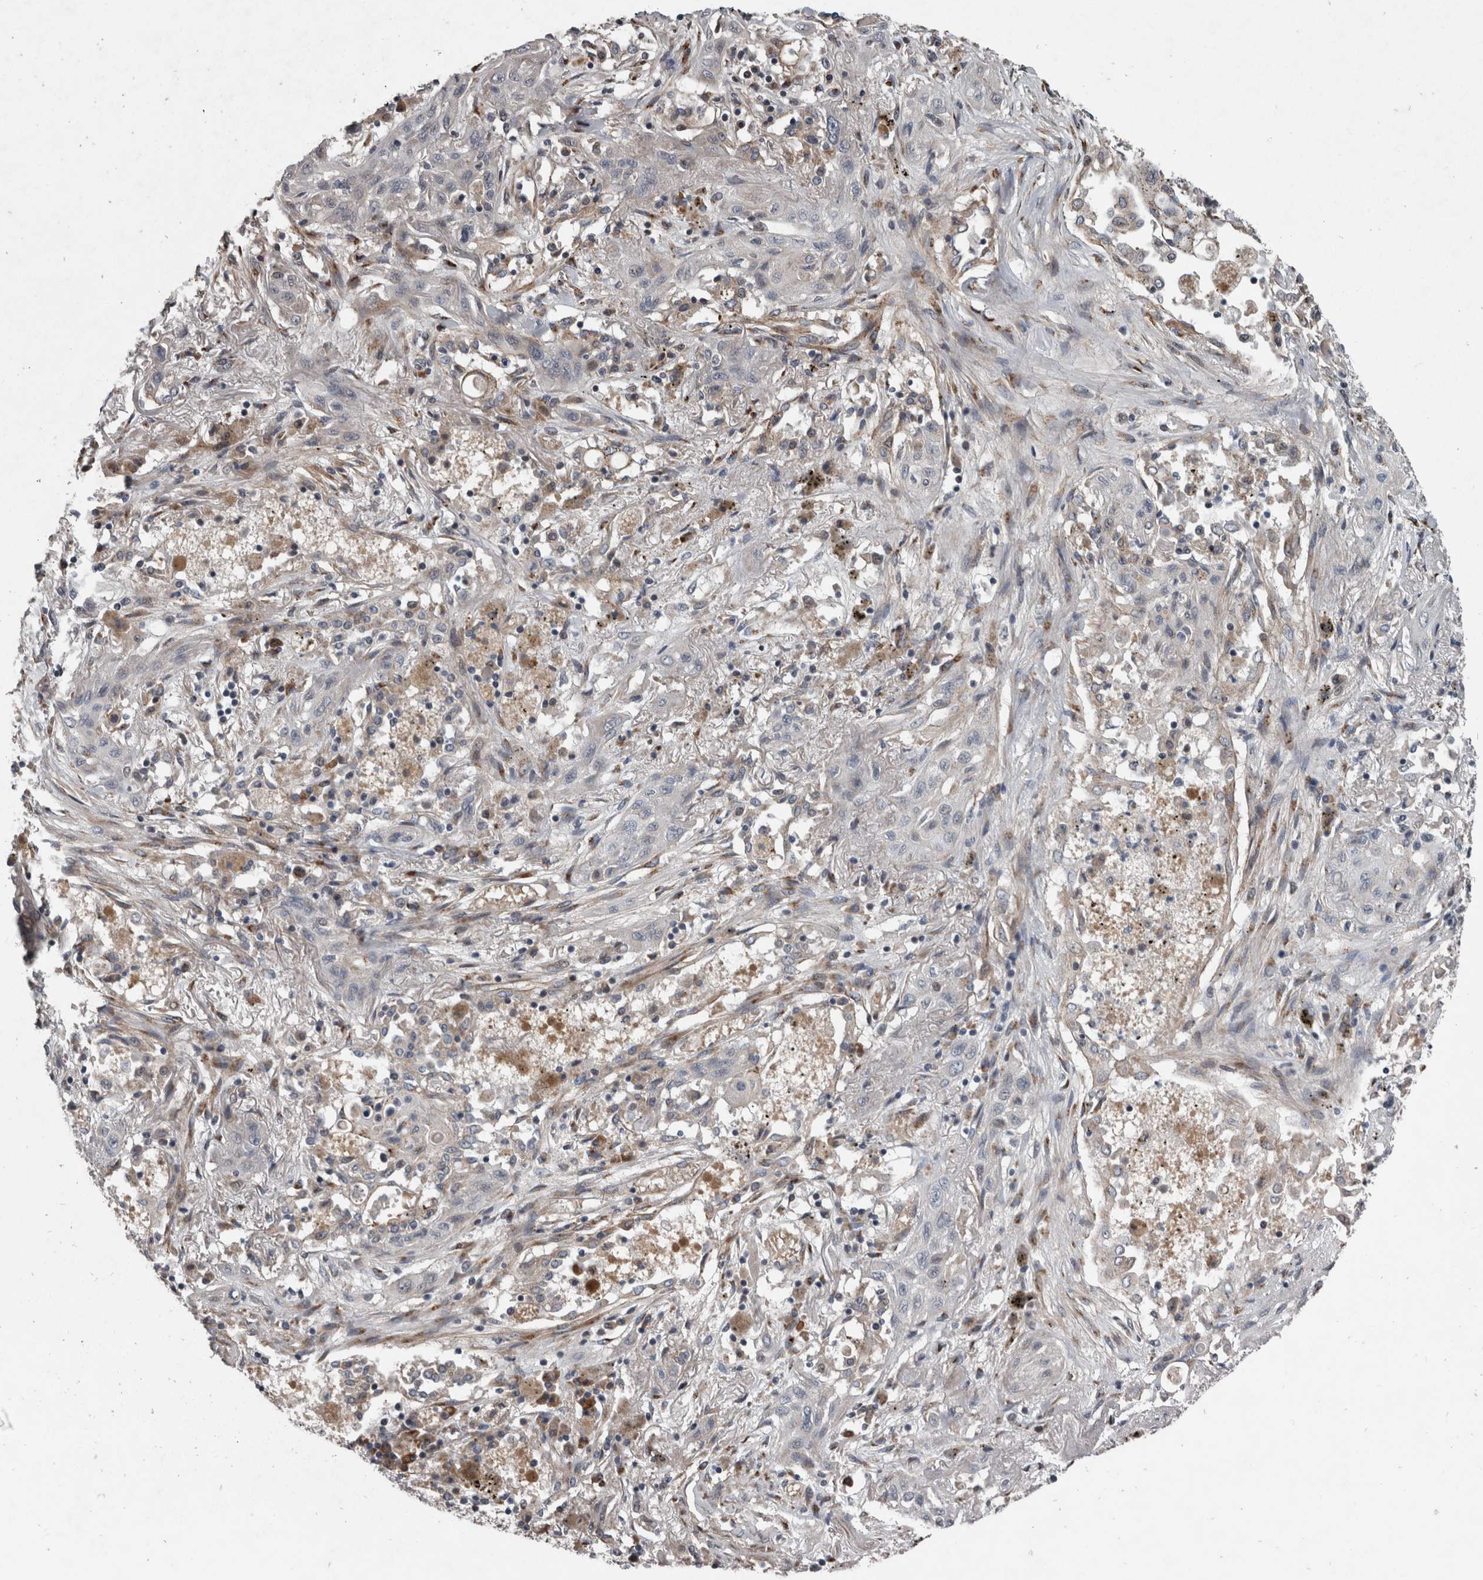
{"staining": {"intensity": "negative", "quantity": "none", "location": "none"}, "tissue": "lung cancer", "cell_type": "Tumor cells", "image_type": "cancer", "snomed": [{"axis": "morphology", "description": "Squamous cell carcinoma, NOS"}, {"axis": "topography", "description": "Lung"}], "caption": "Histopathology image shows no protein positivity in tumor cells of lung squamous cell carcinoma tissue.", "gene": "ZNF345", "patient": {"sex": "female", "age": 47}}